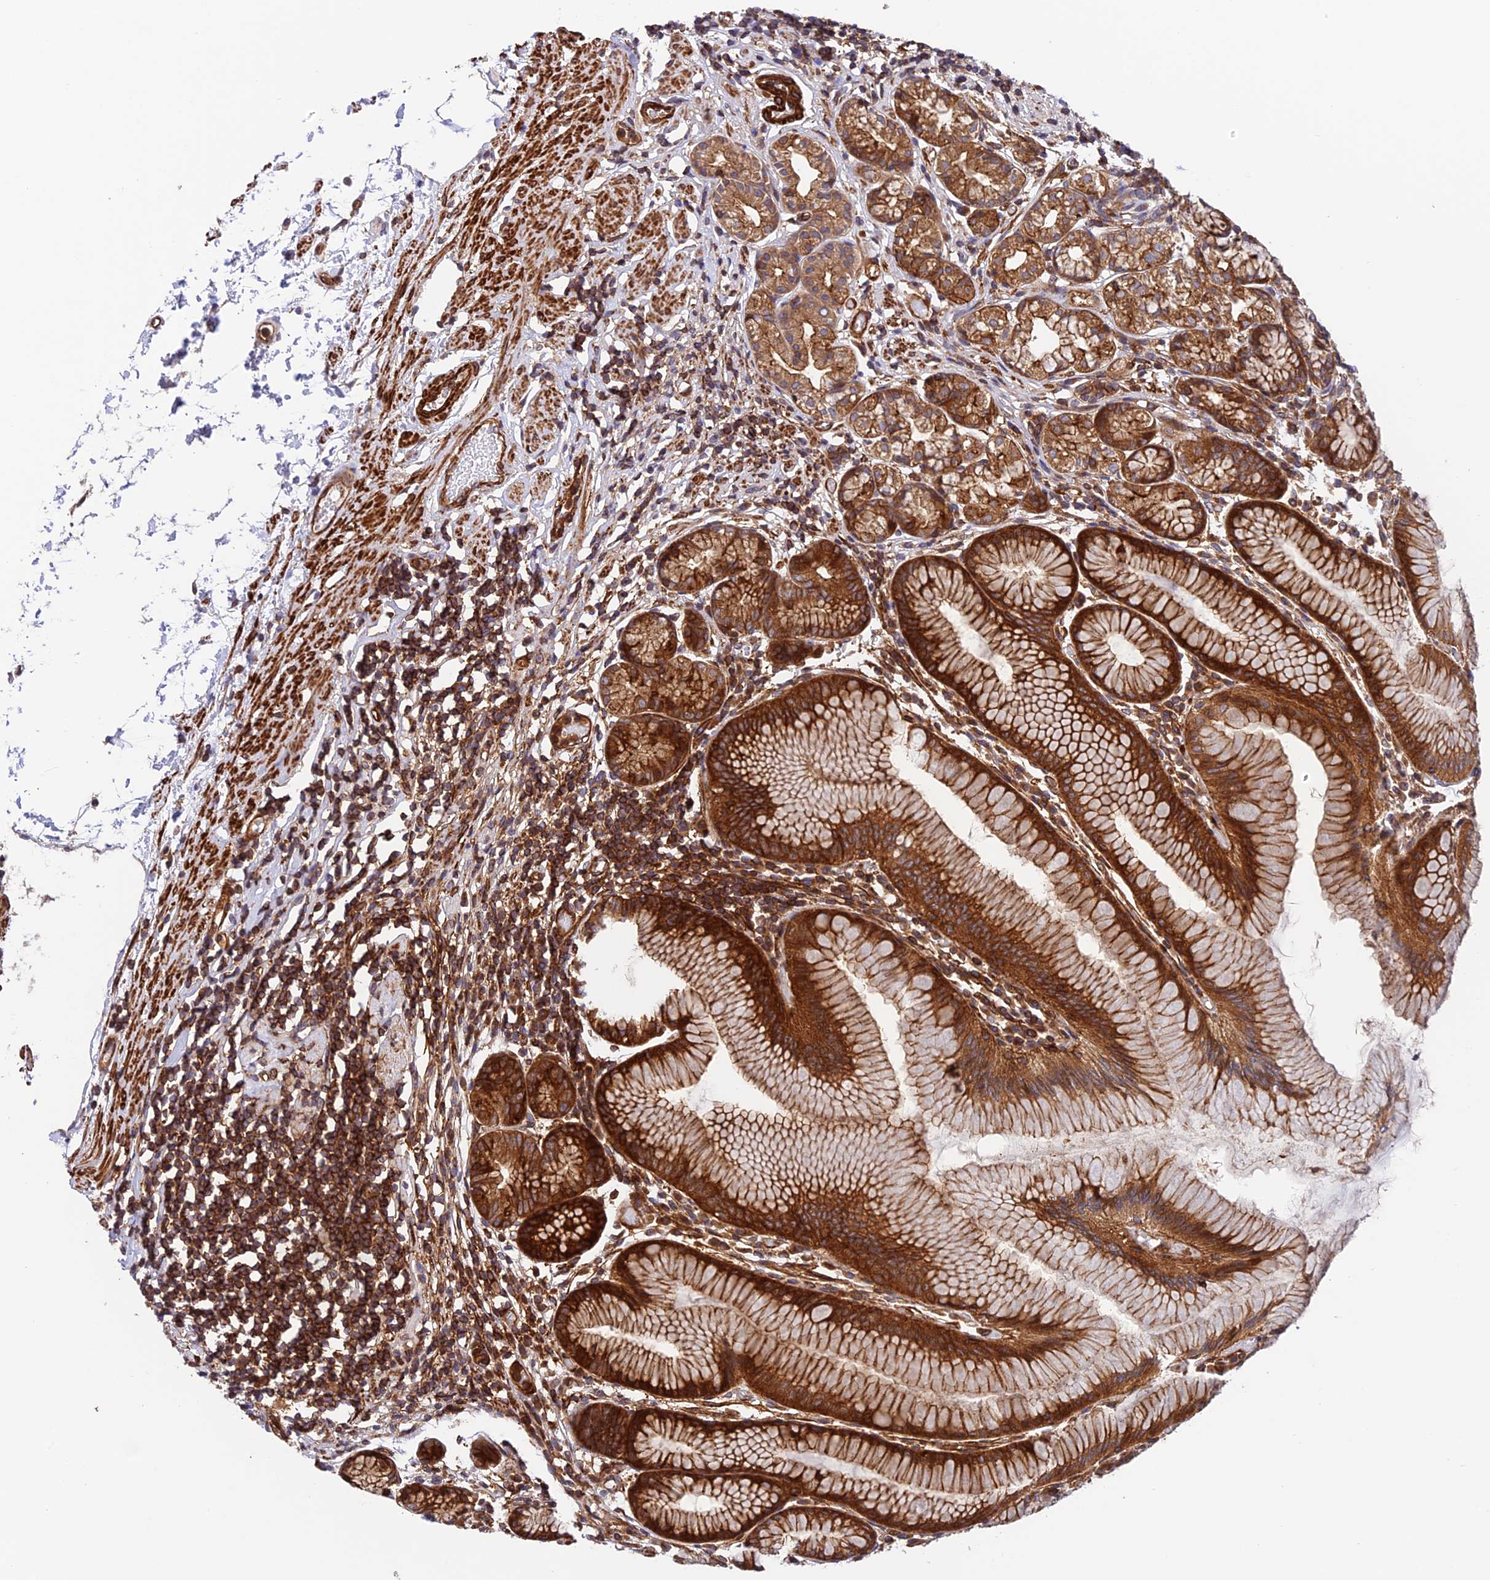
{"staining": {"intensity": "strong", "quantity": ">75%", "location": "cytoplasmic/membranous"}, "tissue": "stomach", "cell_type": "Glandular cells", "image_type": "normal", "snomed": [{"axis": "morphology", "description": "Normal tissue, NOS"}, {"axis": "topography", "description": "Stomach"}], "caption": "A micrograph showing strong cytoplasmic/membranous expression in approximately >75% of glandular cells in unremarkable stomach, as visualized by brown immunohistochemical staining.", "gene": "EVI5L", "patient": {"sex": "female", "age": 57}}